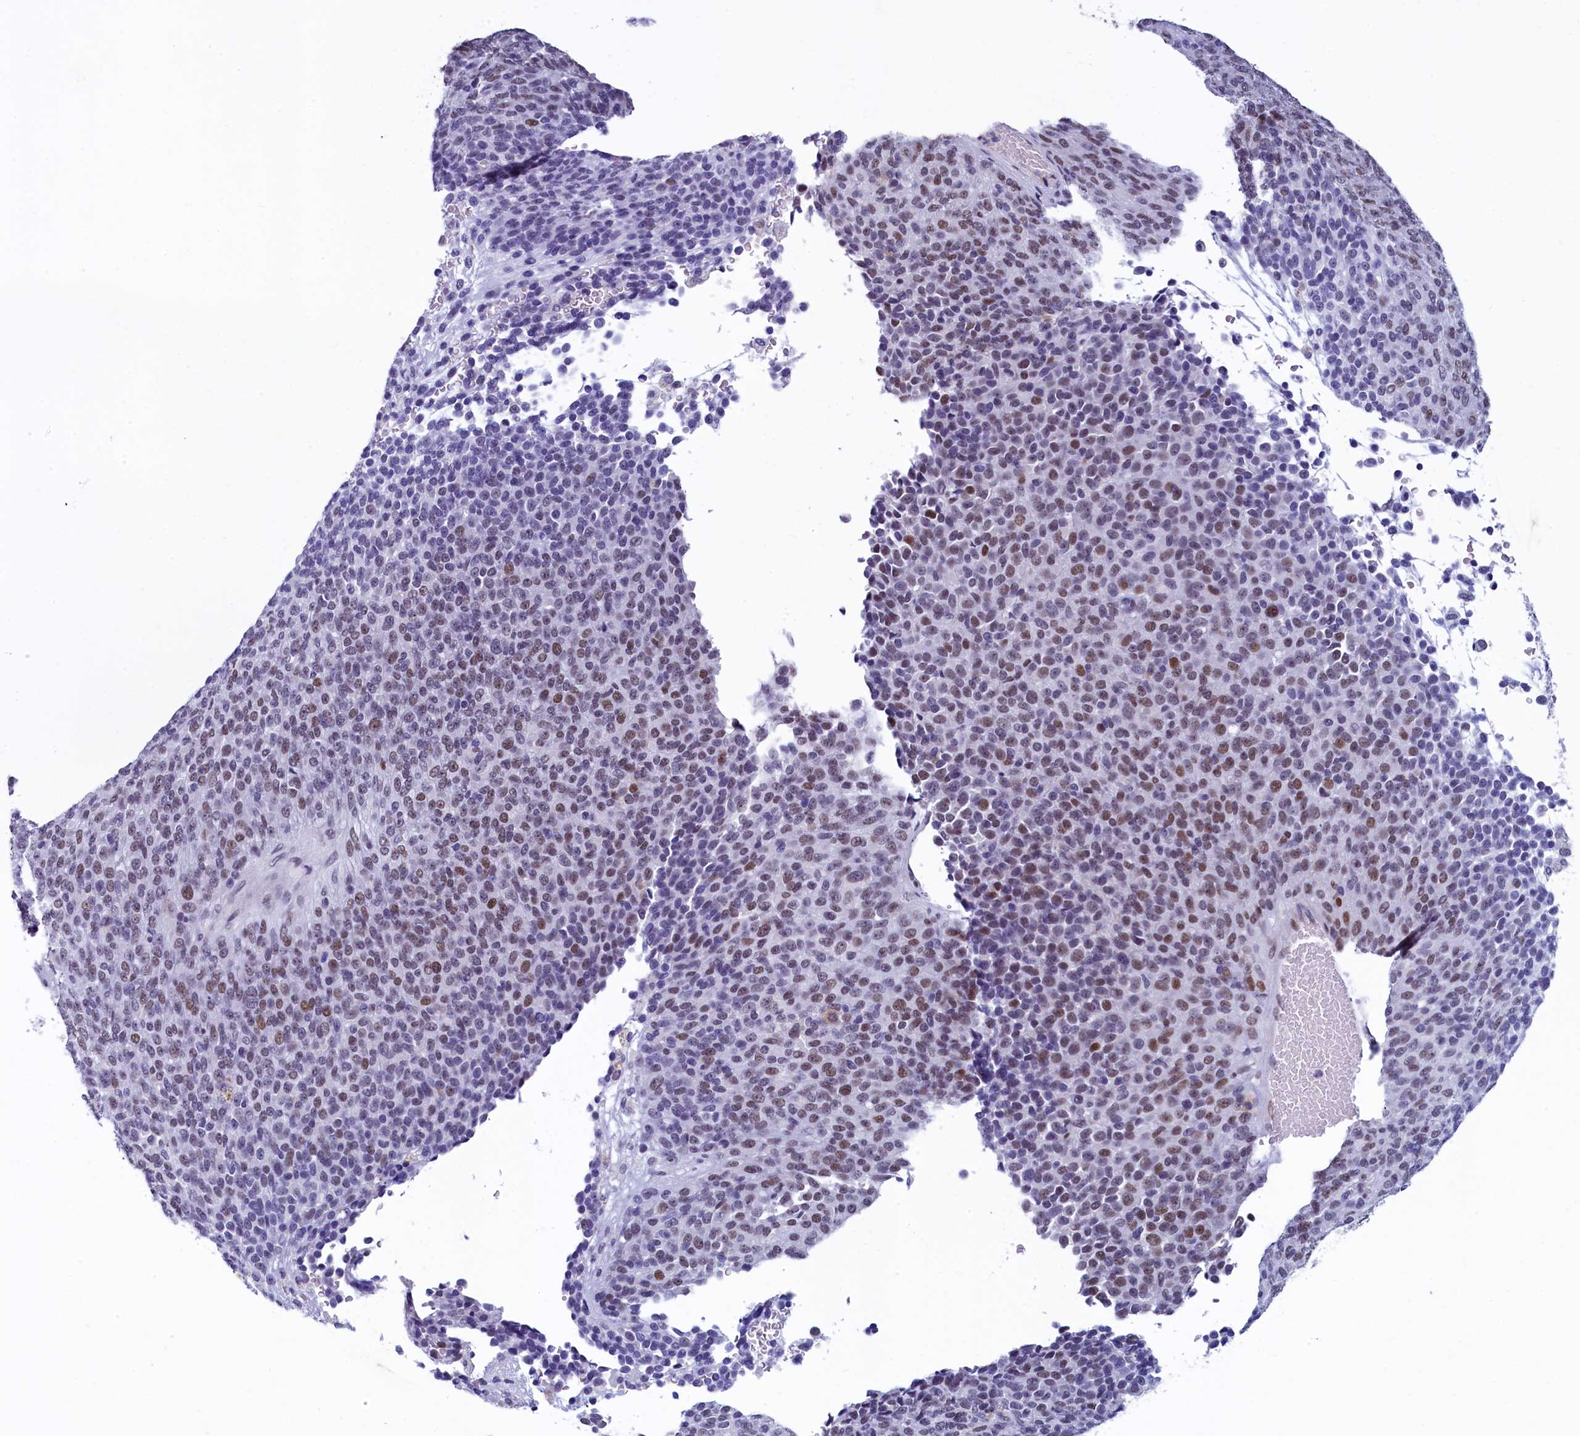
{"staining": {"intensity": "moderate", "quantity": "25%-75%", "location": "nuclear"}, "tissue": "melanoma", "cell_type": "Tumor cells", "image_type": "cancer", "snomed": [{"axis": "morphology", "description": "Malignant melanoma, Metastatic site"}, {"axis": "topography", "description": "Brain"}], "caption": "Immunohistochemical staining of melanoma displays medium levels of moderate nuclear protein expression in approximately 25%-75% of tumor cells. (Stains: DAB in brown, nuclei in blue, Microscopy: brightfield microscopy at high magnification).", "gene": "SUGP2", "patient": {"sex": "female", "age": 56}}